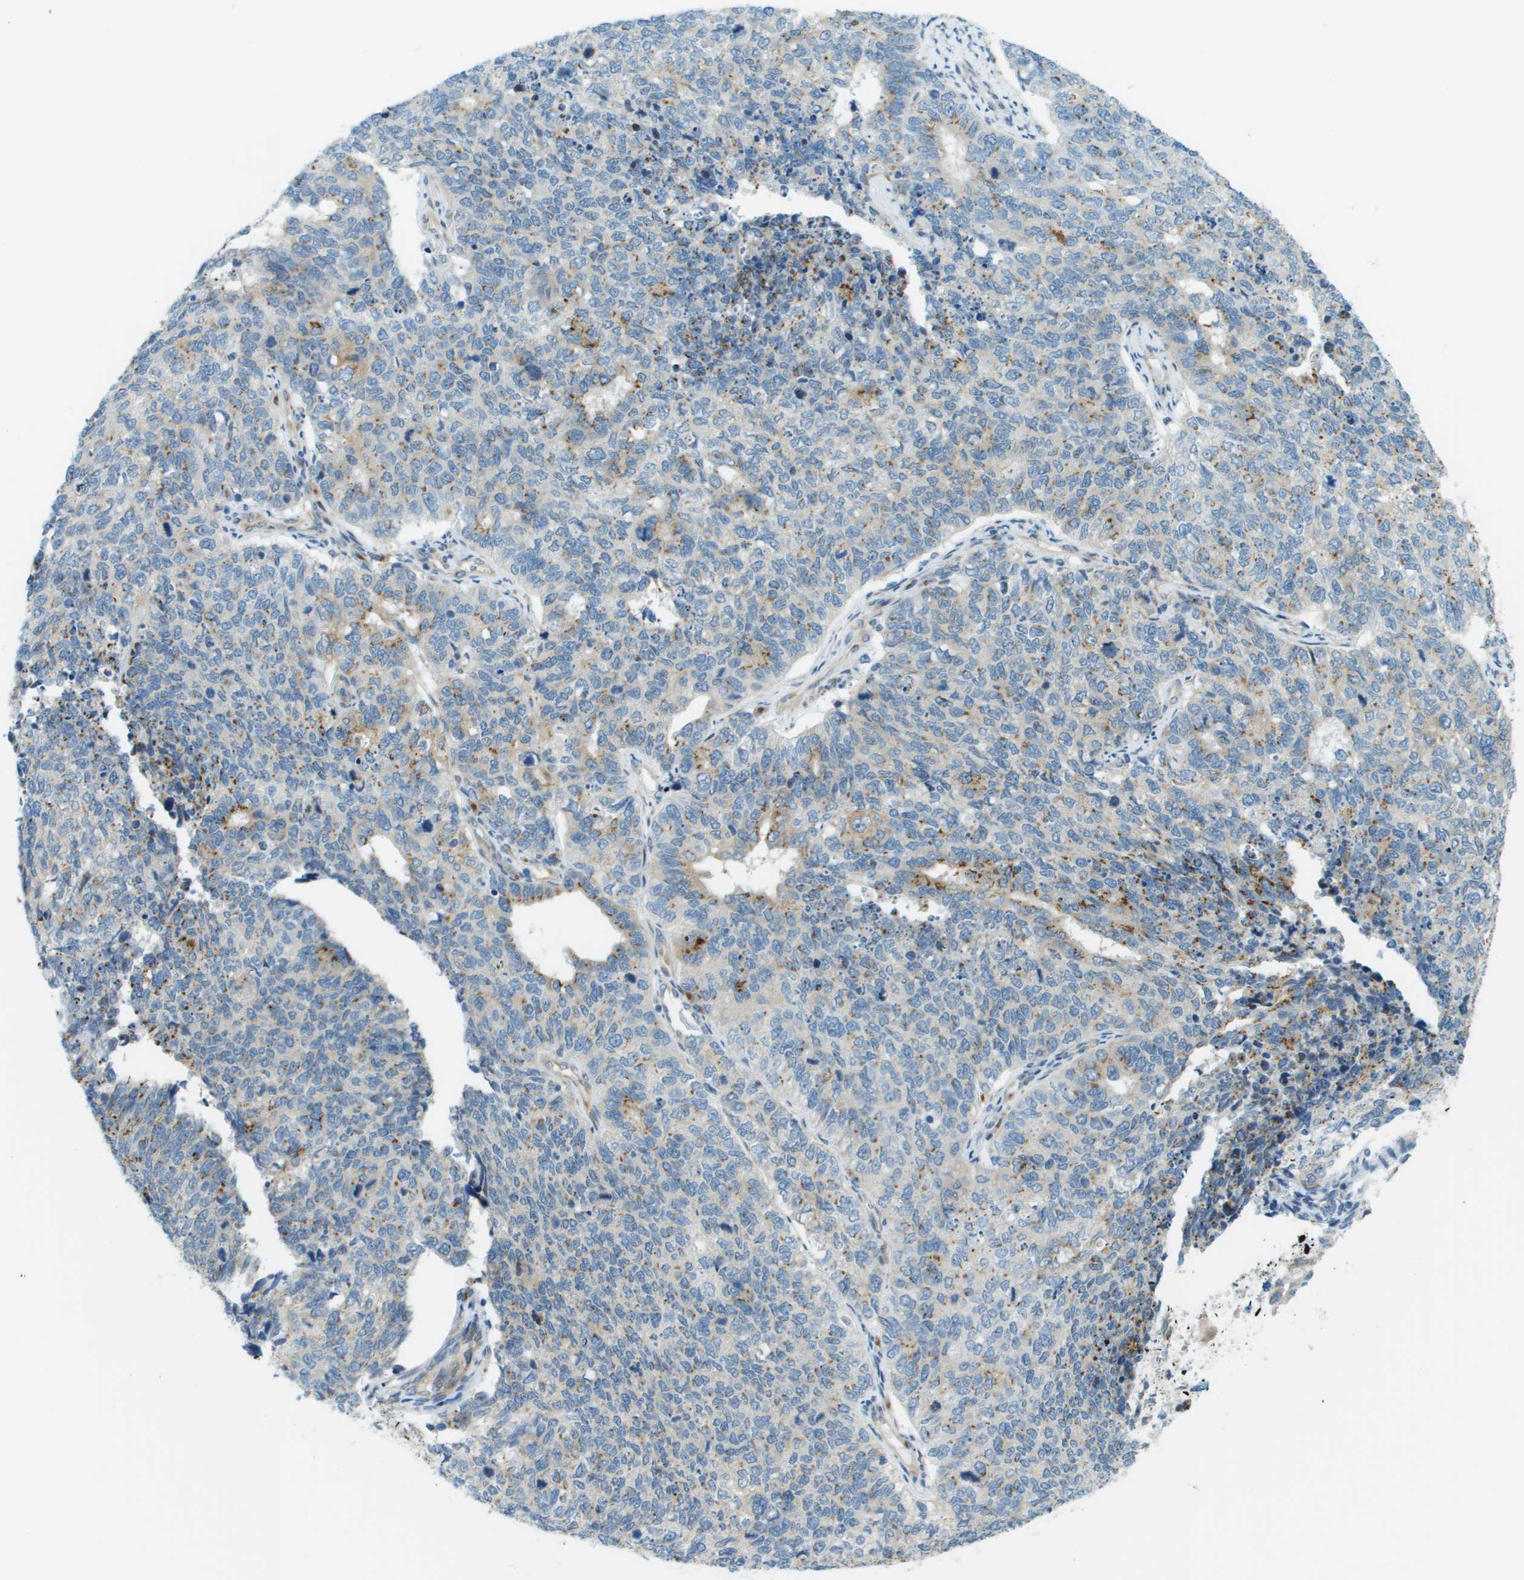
{"staining": {"intensity": "moderate", "quantity": "<25%", "location": "cytoplasmic/membranous"}, "tissue": "cervical cancer", "cell_type": "Tumor cells", "image_type": "cancer", "snomed": [{"axis": "morphology", "description": "Squamous cell carcinoma, NOS"}, {"axis": "topography", "description": "Cervix"}], "caption": "Immunohistochemistry of squamous cell carcinoma (cervical) reveals low levels of moderate cytoplasmic/membranous staining in approximately <25% of tumor cells.", "gene": "ACBD3", "patient": {"sex": "female", "age": 63}}